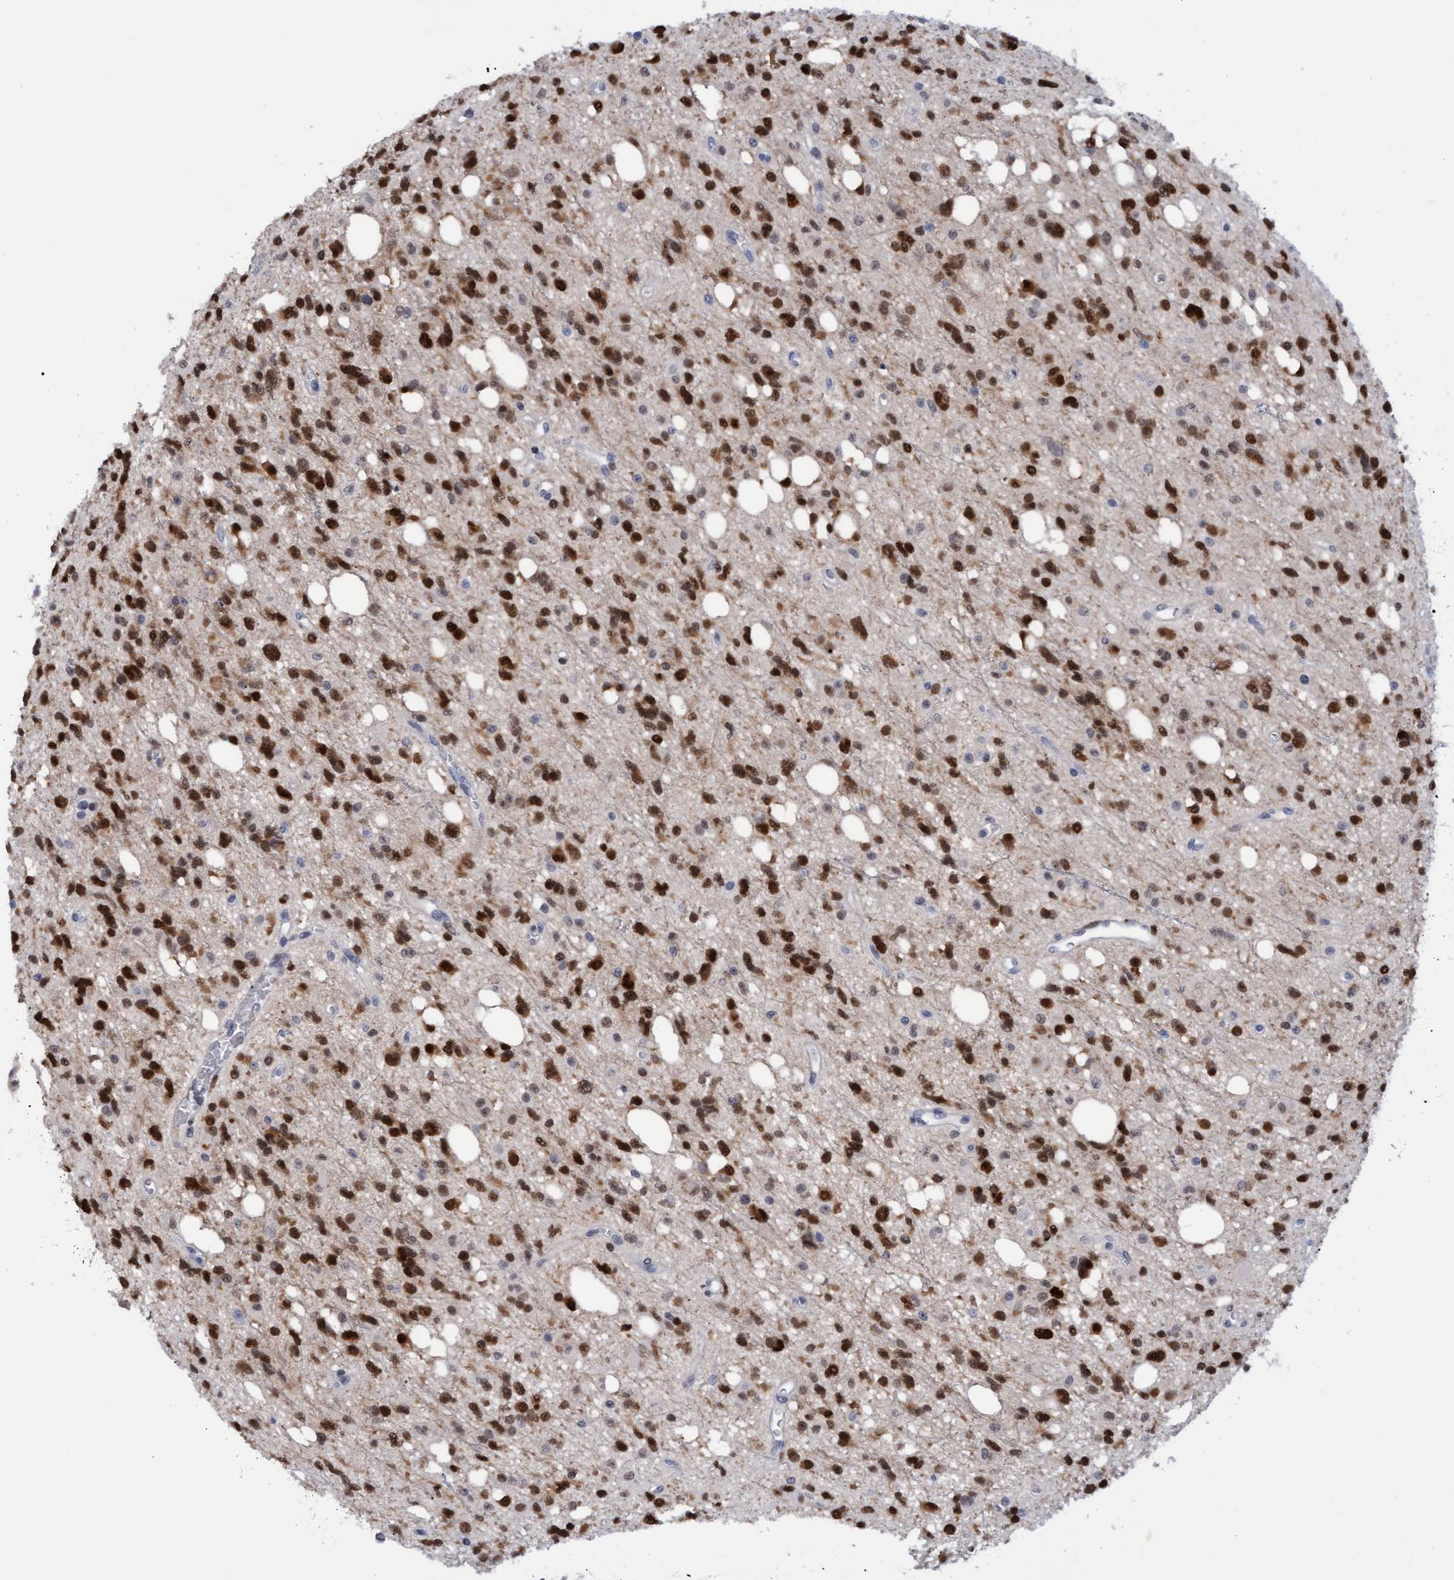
{"staining": {"intensity": "strong", "quantity": ">75%", "location": "nuclear"}, "tissue": "glioma", "cell_type": "Tumor cells", "image_type": "cancer", "snomed": [{"axis": "morphology", "description": "Glioma, malignant, High grade"}, {"axis": "topography", "description": "Brain"}], "caption": "A brown stain highlights strong nuclear staining of a protein in malignant high-grade glioma tumor cells.", "gene": "PINX1", "patient": {"sex": "female", "age": 62}}